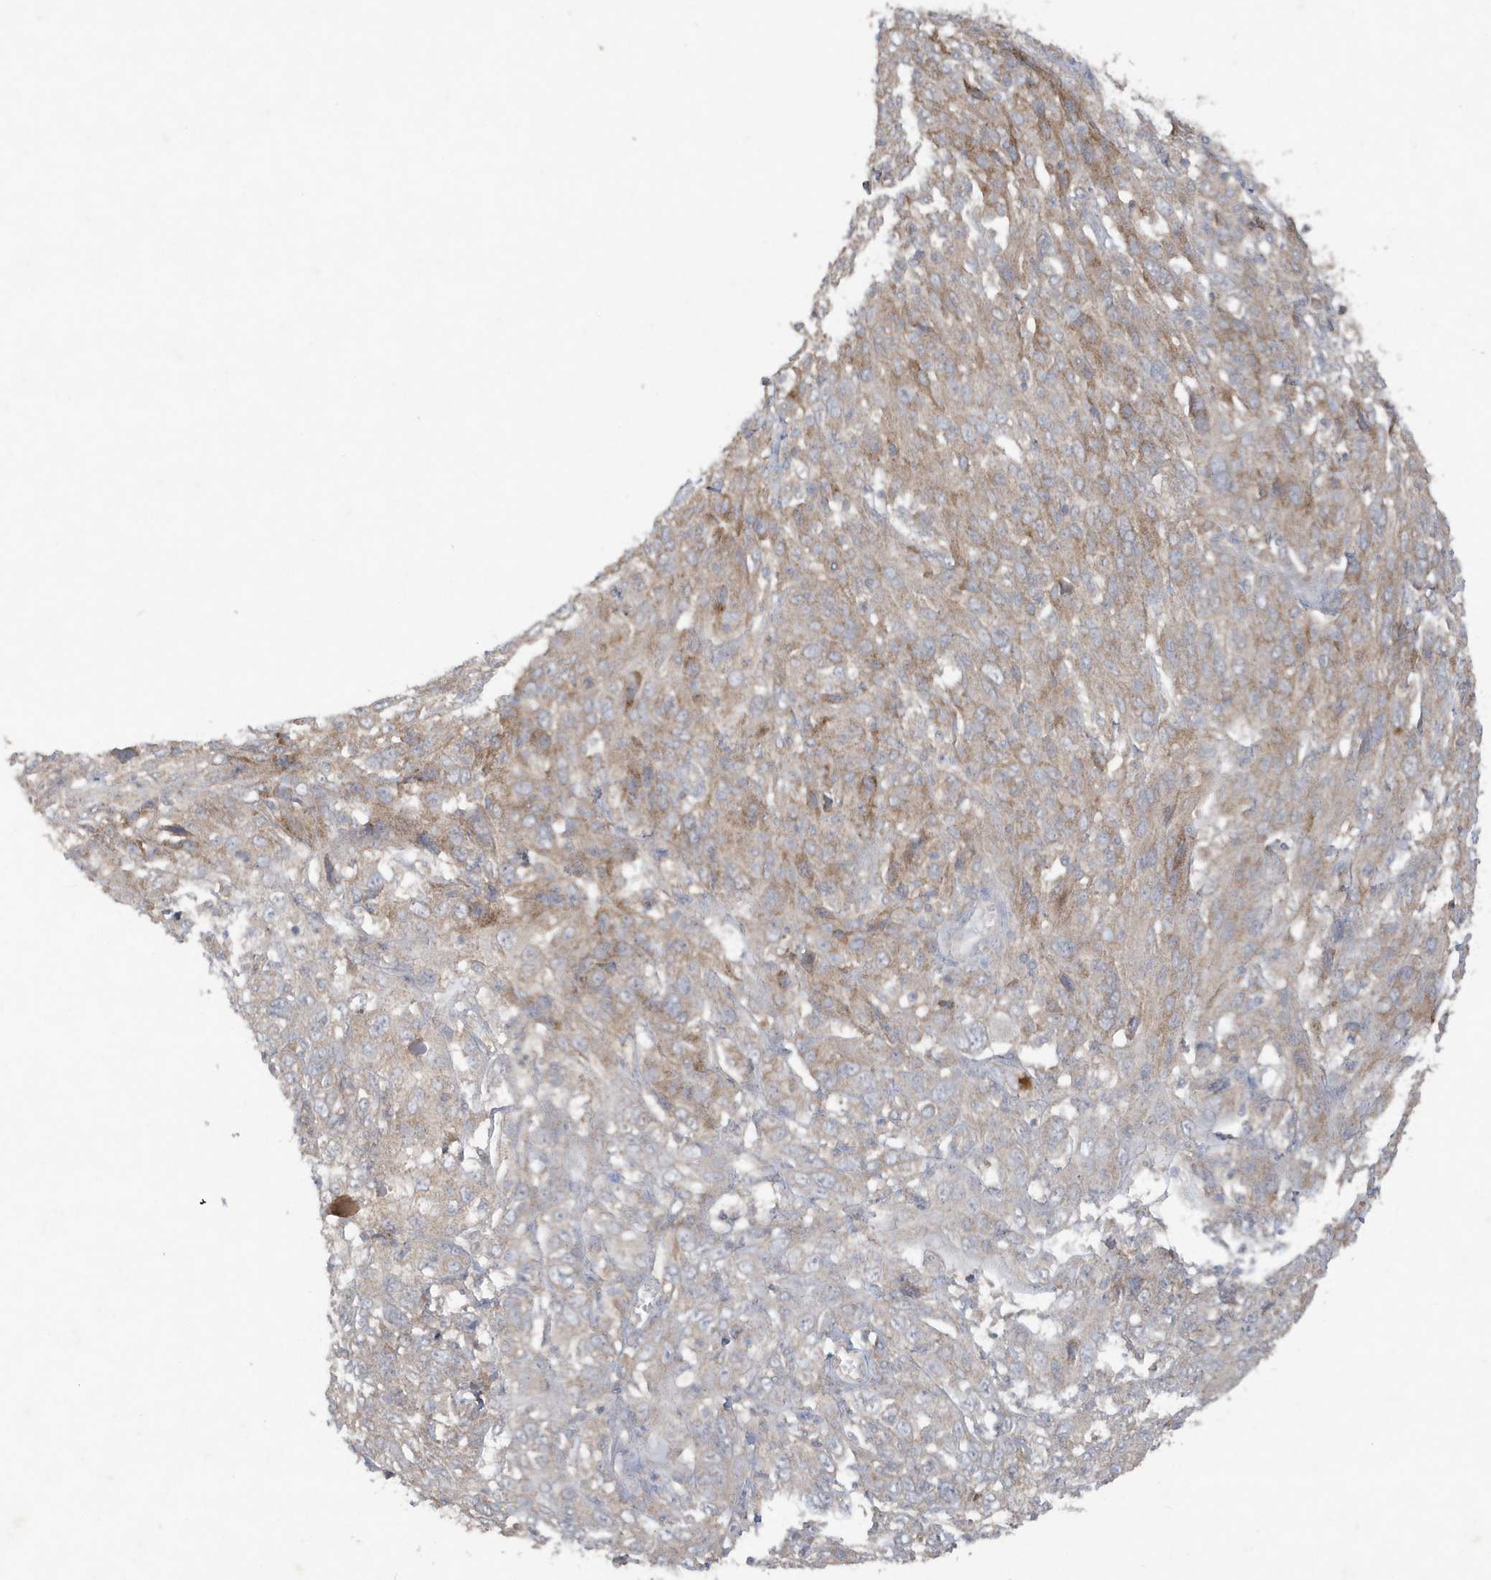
{"staining": {"intensity": "moderate", "quantity": "<25%", "location": "cytoplasmic/membranous"}, "tissue": "cervical cancer", "cell_type": "Tumor cells", "image_type": "cancer", "snomed": [{"axis": "morphology", "description": "Squamous cell carcinoma, NOS"}, {"axis": "topography", "description": "Cervix"}], "caption": "The image demonstrates a brown stain indicating the presence of a protein in the cytoplasmic/membranous of tumor cells in cervical cancer (squamous cell carcinoma).", "gene": "C1RL", "patient": {"sex": "female", "age": 46}}